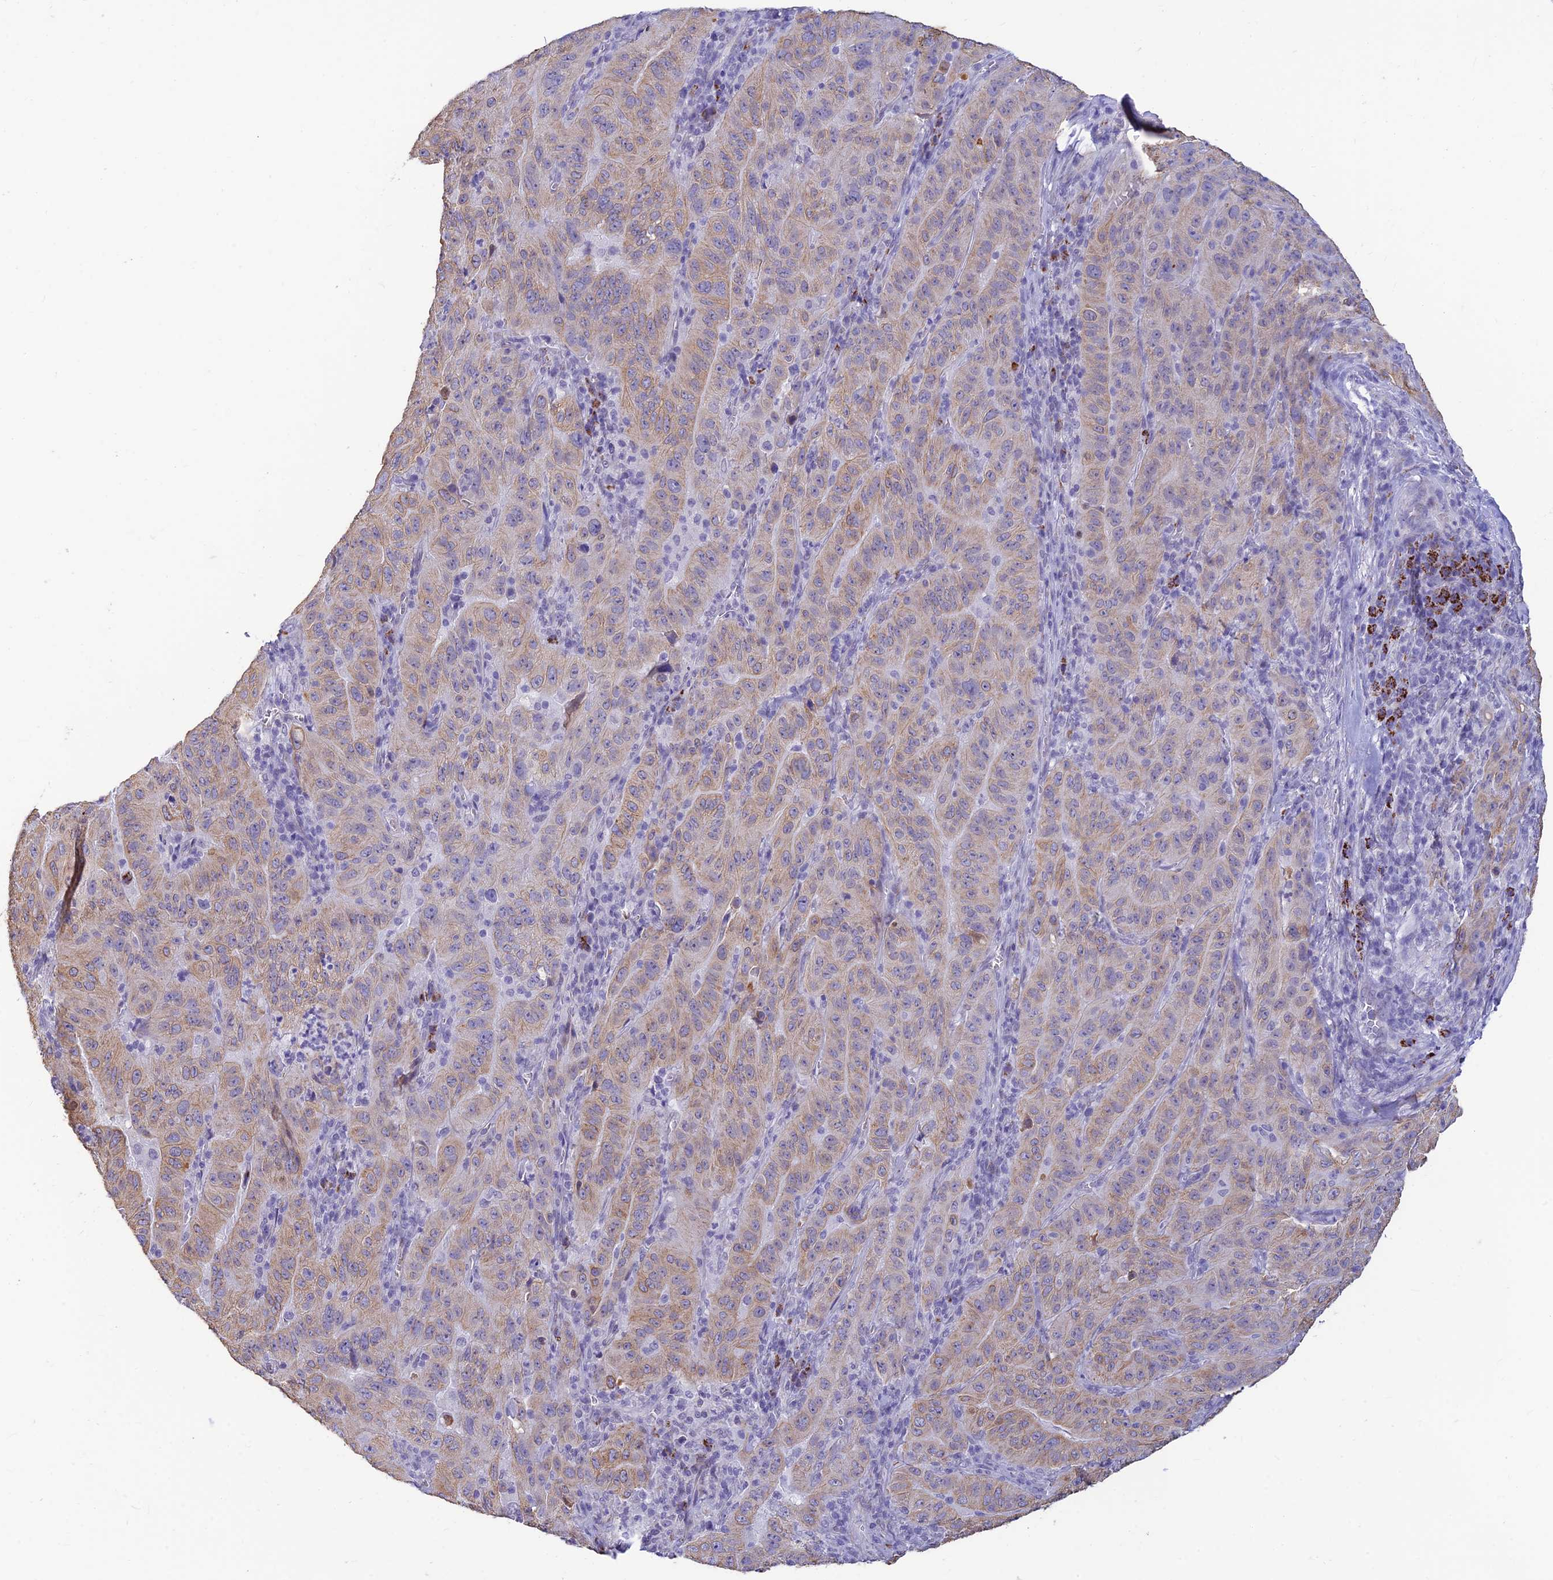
{"staining": {"intensity": "weak", "quantity": ">75%", "location": "cytoplasmic/membranous"}, "tissue": "pancreatic cancer", "cell_type": "Tumor cells", "image_type": "cancer", "snomed": [{"axis": "morphology", "description": "Adenocarcinoma, NOS"}, {"axis": "topography", "description": "Pancreas"}], "caption": "This photomicrograph reveals pancreatic cancer stained with immunohistochemistry to label a protein in brown. The cytoplasmic/membranous of tumor cells show weak positivity for the protein. Nuclei are counter-stained blue.", "gene": "ALDH1L2", "patient": {"sex": "male", "age": 63}}